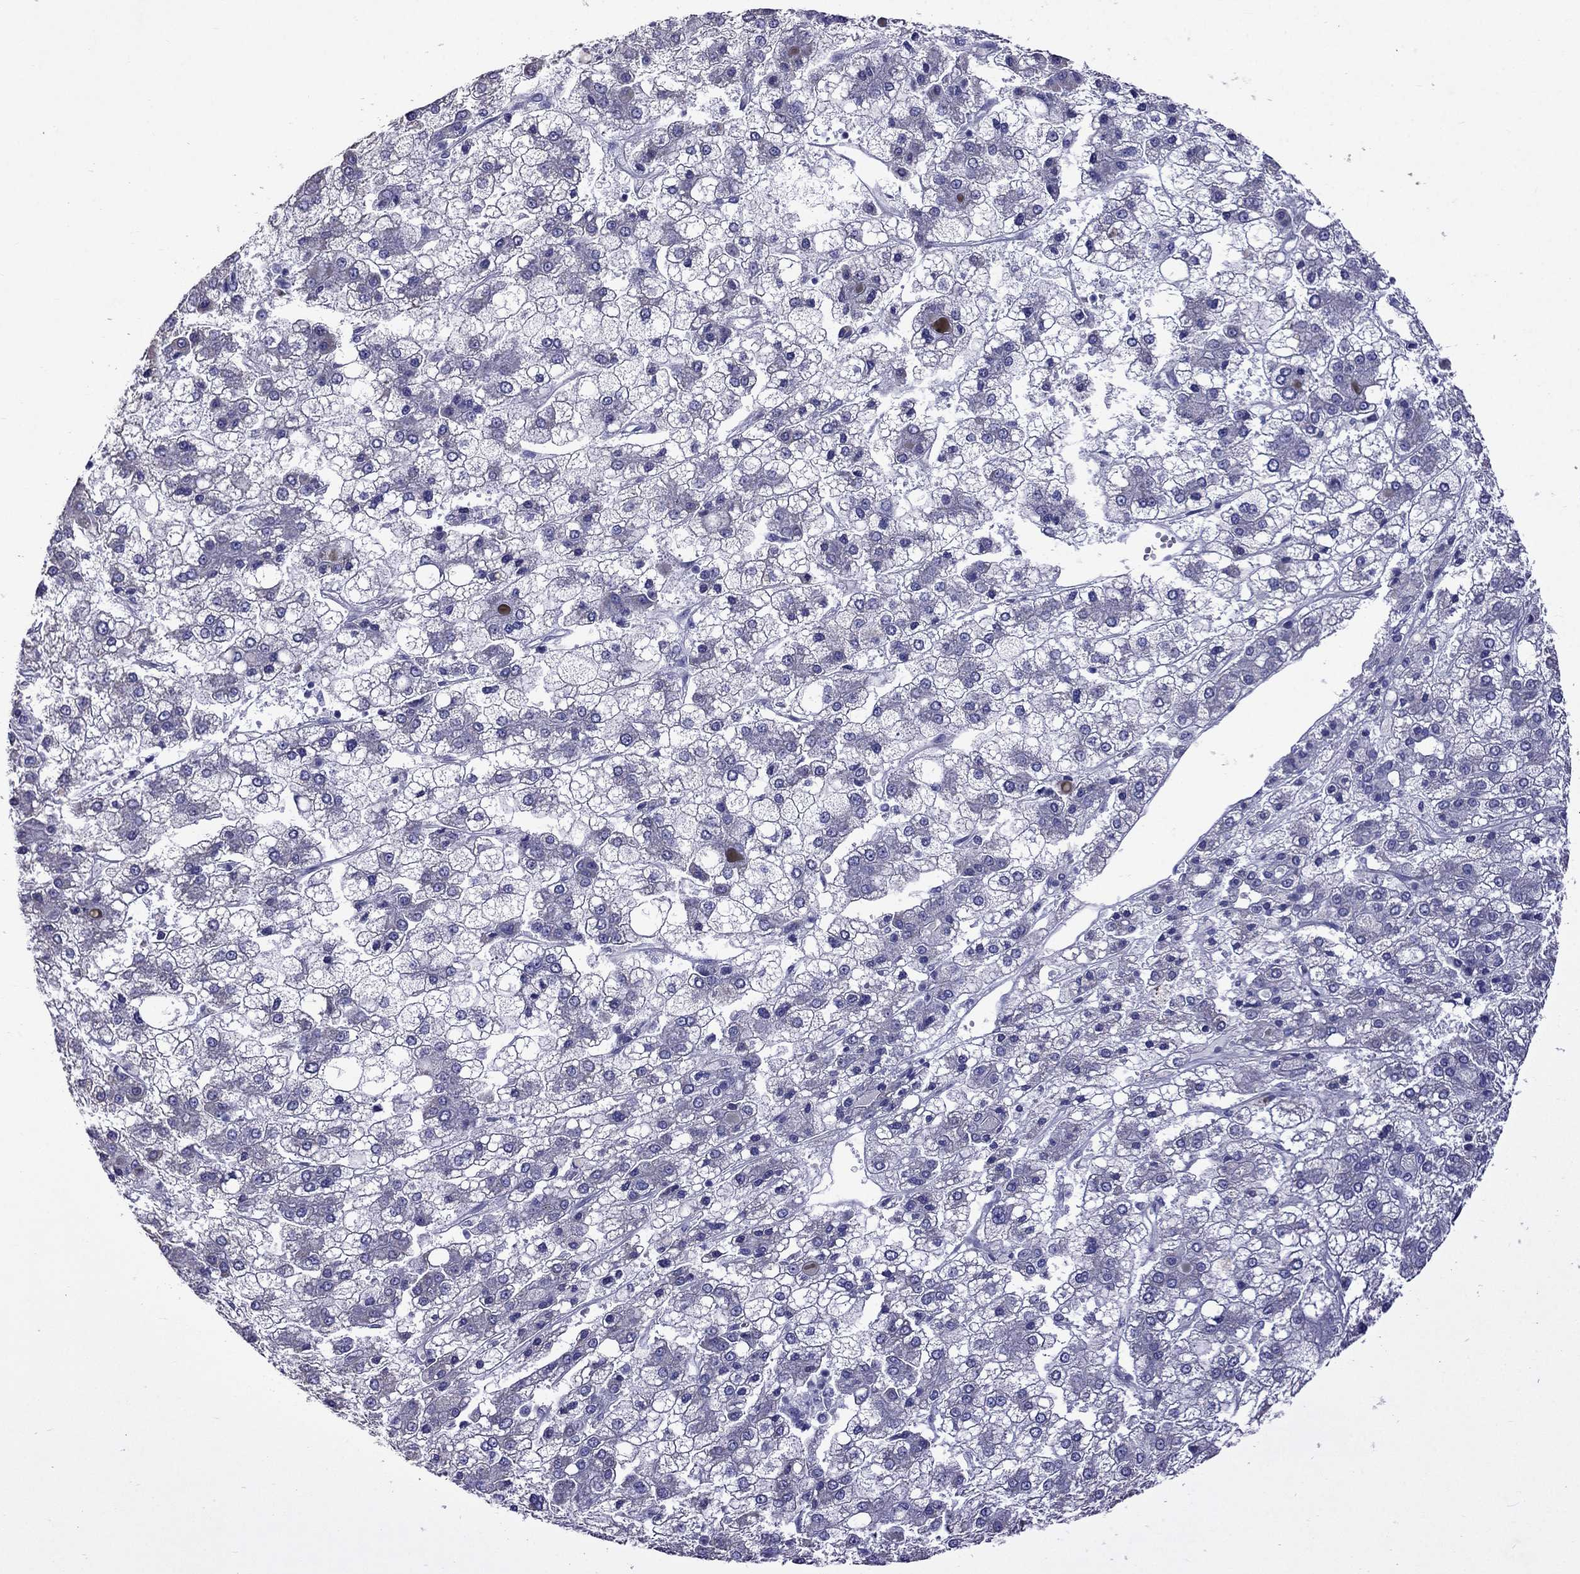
{"staining": {"intensity": "negative", "quantity": "none", "location": "none"}, "tissue": "liver cancer", "cell_type": "Tumor cells", "image_type": "cancer", "snomed": [{"axis": "morphology", "description": "Carcinoma, Hepatocellular, NOS"}, {"axis": "topography", "description": "Liver"}], "caption": "DAB immunohistochemical staining of human liver cancer (hepatocellular carcinoma) demonstrates no significant positivity in tumor cells.", "gene": "TDRD1", "patient": {"sex": "male", "age": 73}}